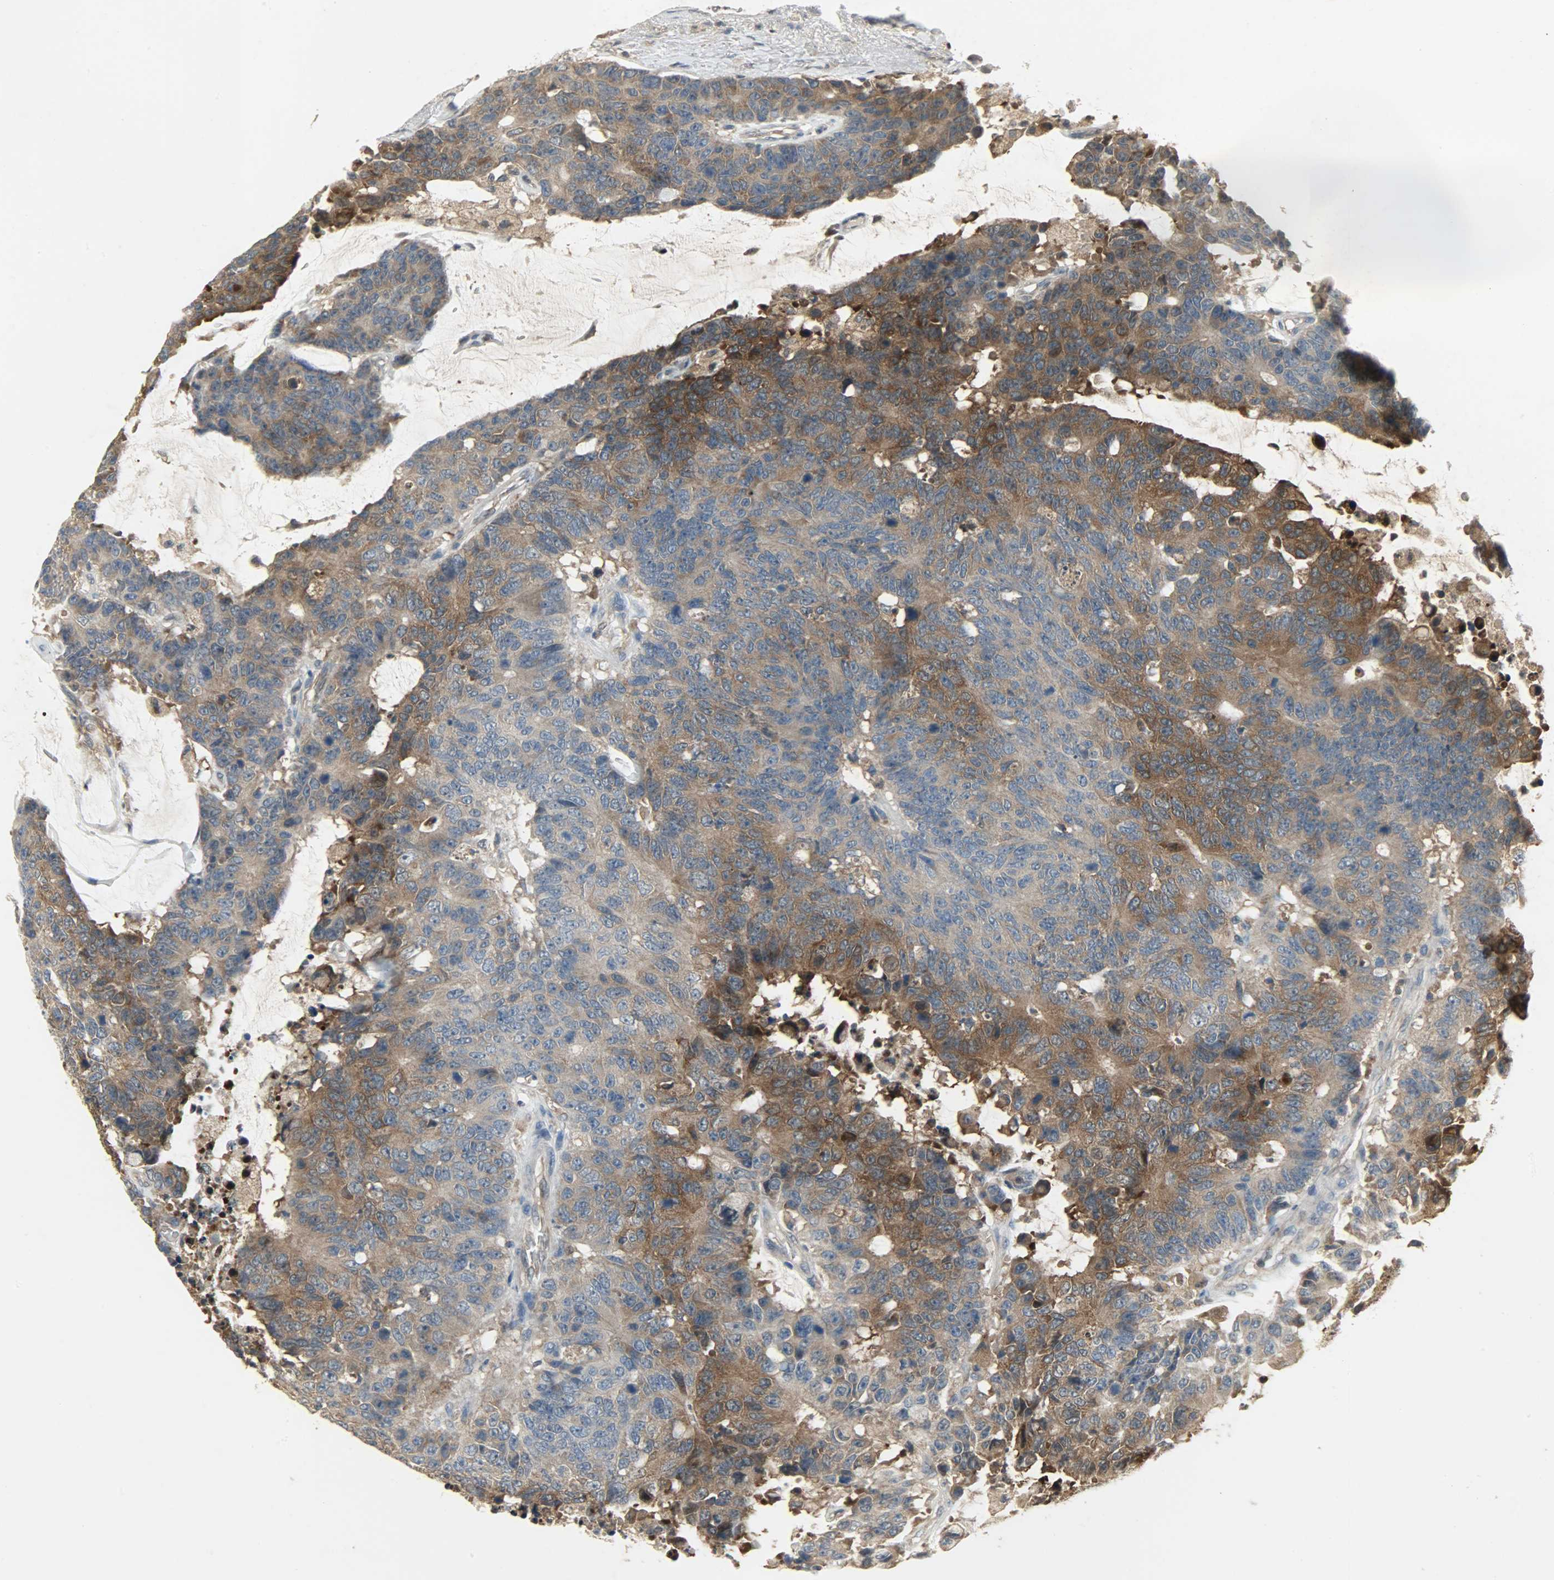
{"staining": {"intensity": "strong", "quantity": ">75%", "location": "cytoplasmic/membranous"}, "tissue": "colorectal cancer", "cell_type": "Tumor cells", "image_type": "cancer", "snomed": [{"axis": "morphology", "description": "Adenocarcinoma, NOS"}, {"axis": "topography", "description": "Colon"}], "caption": "This is an image of immunohistochemistry (IHC) staining of colorectal adenocarcinoma, which shows strong expression in the cytoplasmic/membranous of tumor cells.", "gene": "AMT", "patient": {"sex": "female", "age": 86}}